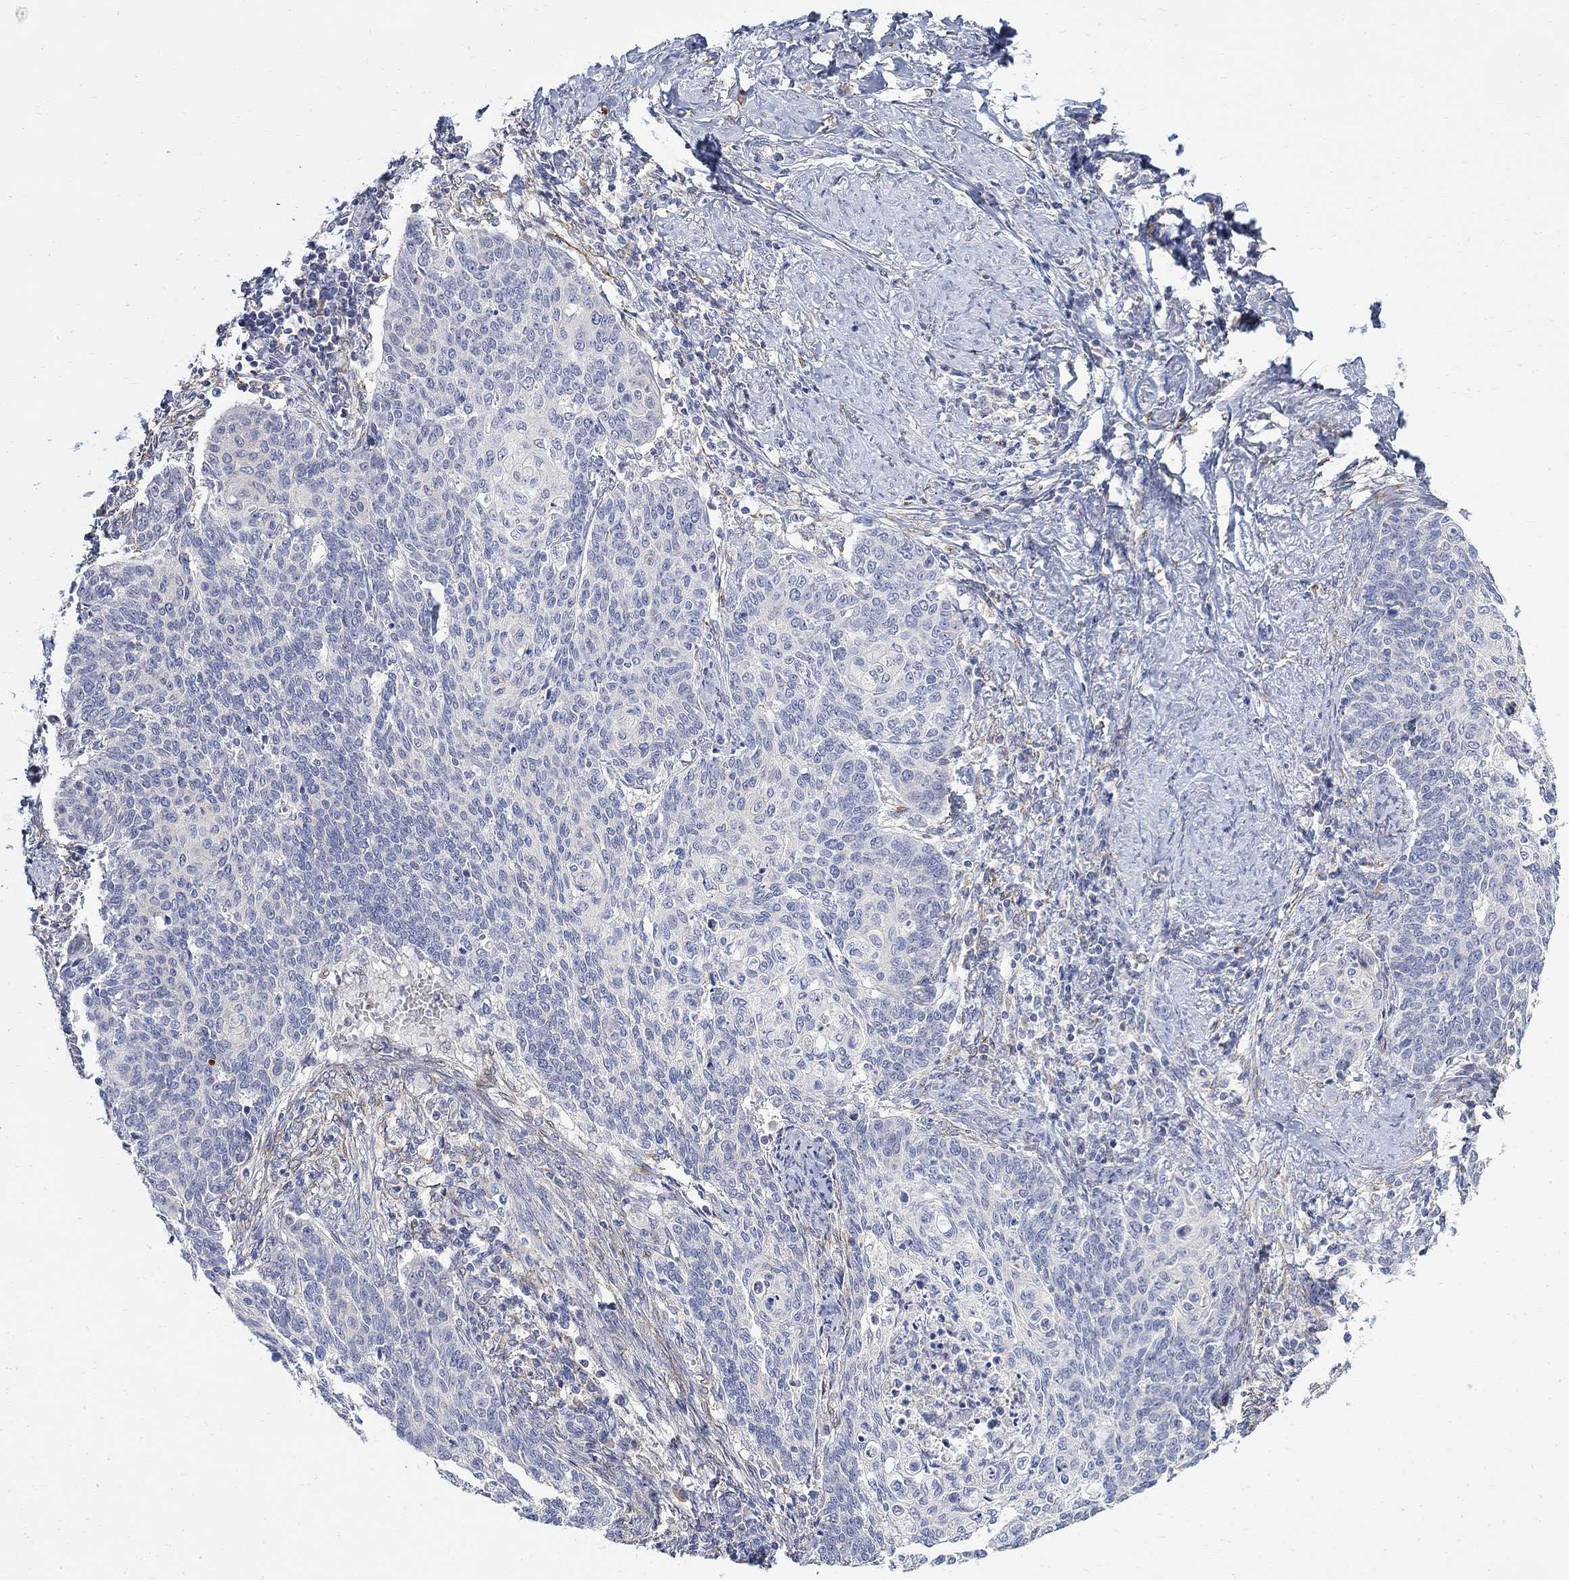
{"staining": {"intensity": "negative", "quantity": "none", "location": "none"}, "tissue": "cervical cancer", "cell_type": "Tumor cells", "image_type": "cancer", "snomed": [{"axis": "morphology", "description": "Normal tissue, NOS"}, {"axis": "morphology", "description": "Squamous cell carcinoma, NOS"}, {"axis": "topography", "description": "Cervix"}], "caption": "Tumor cells show no significant expression in cervical cancer (squamous cell carcinoma).", "gene": "FNDC5", "patient": {"sex": "female", "age": 39}}